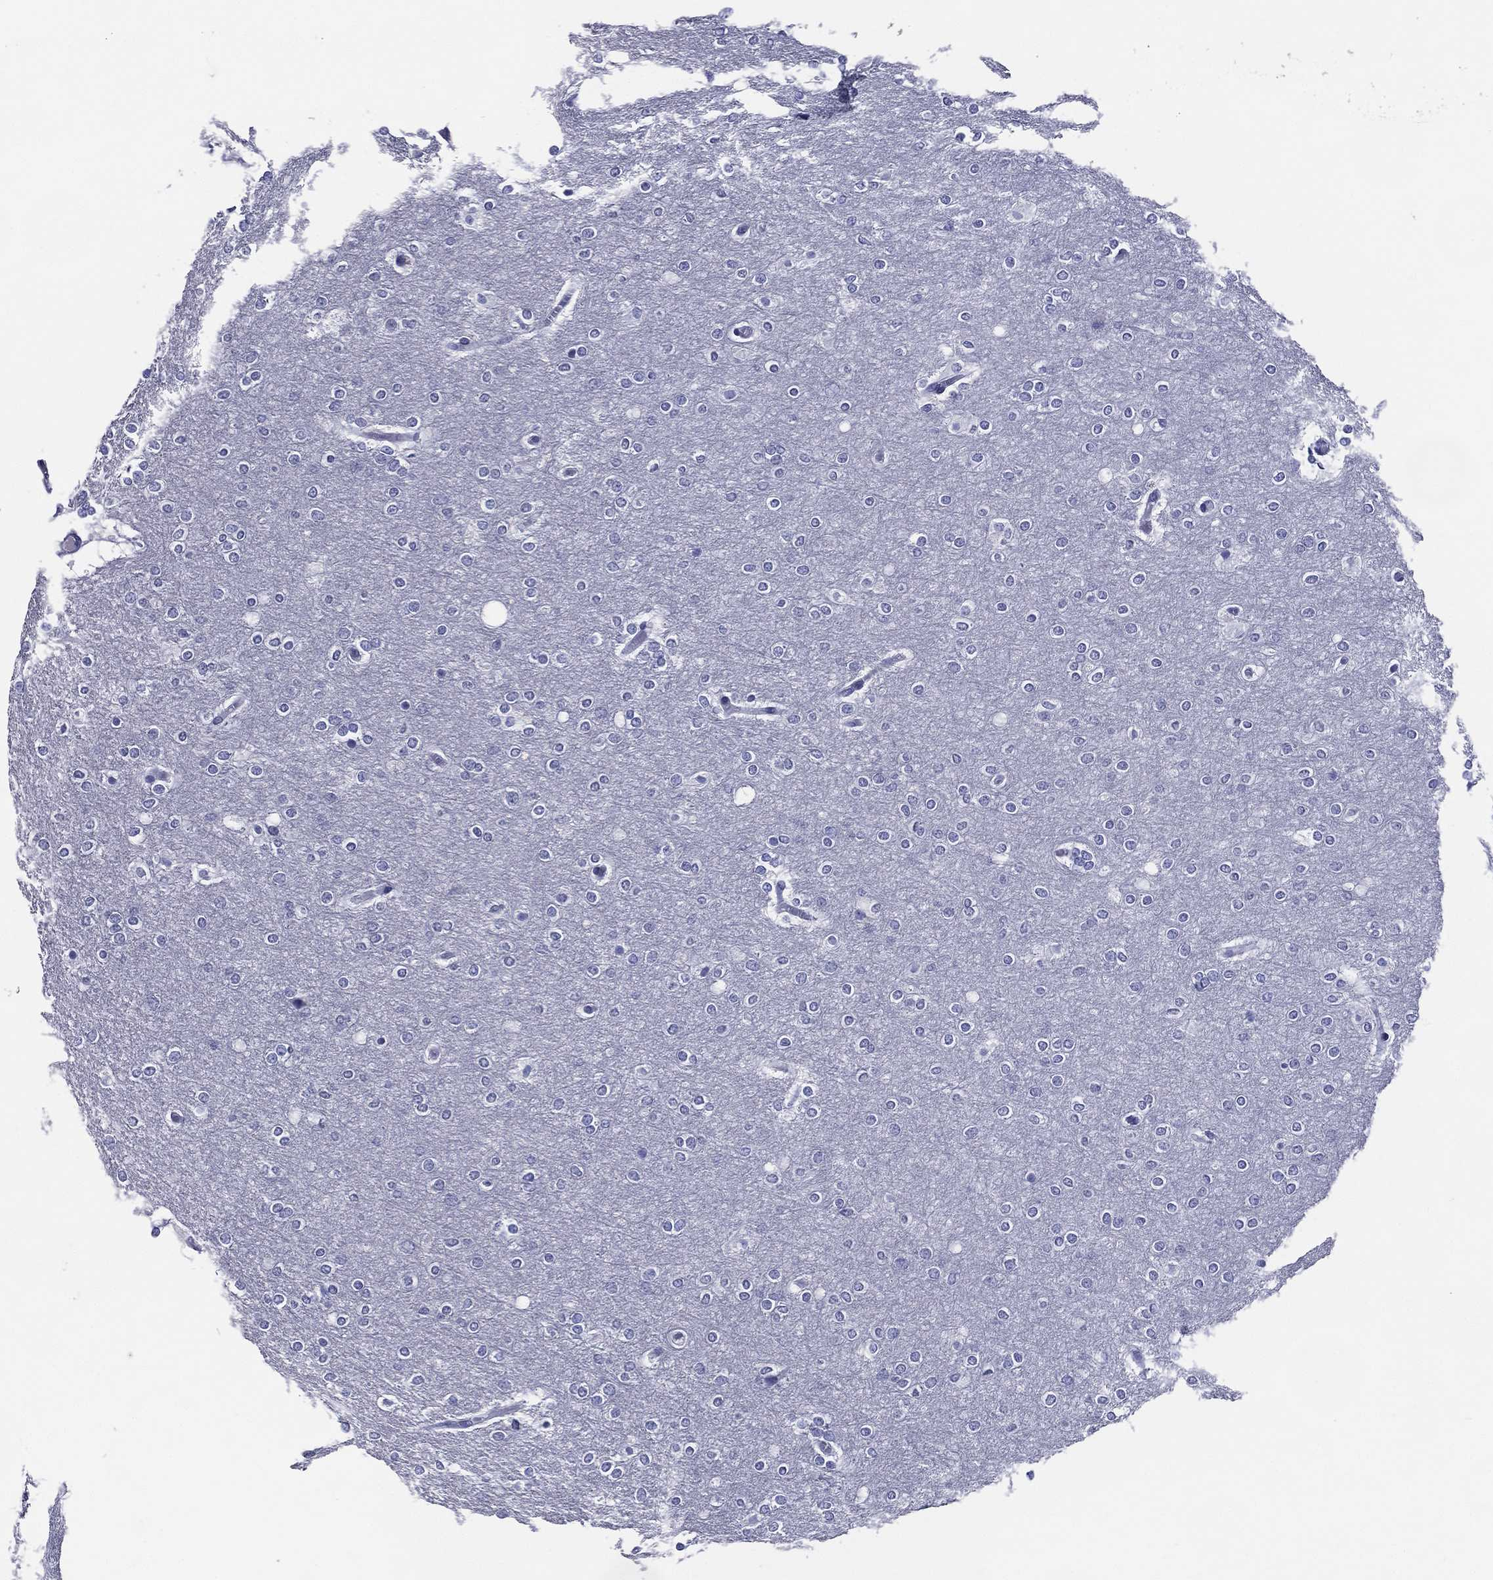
{"staining": {"intensity": "negative", "quantity": "none", "location": "none"}, "tissue": "glioma", "cell_type": "Tumor cells", "image_type": "cancer", "snomed": [{"axis": "morphology", "description": "Glioma, malignant, High grade"}, {"axis": "topography", "description": "Brain"}], "caption": "The image demonstrates no significant staining in tumor cells of malignant high-grade glioma. Nuclei are stained in blue.", "gene": "ACE2", "patient": {"sex": "female", "age": 61}}